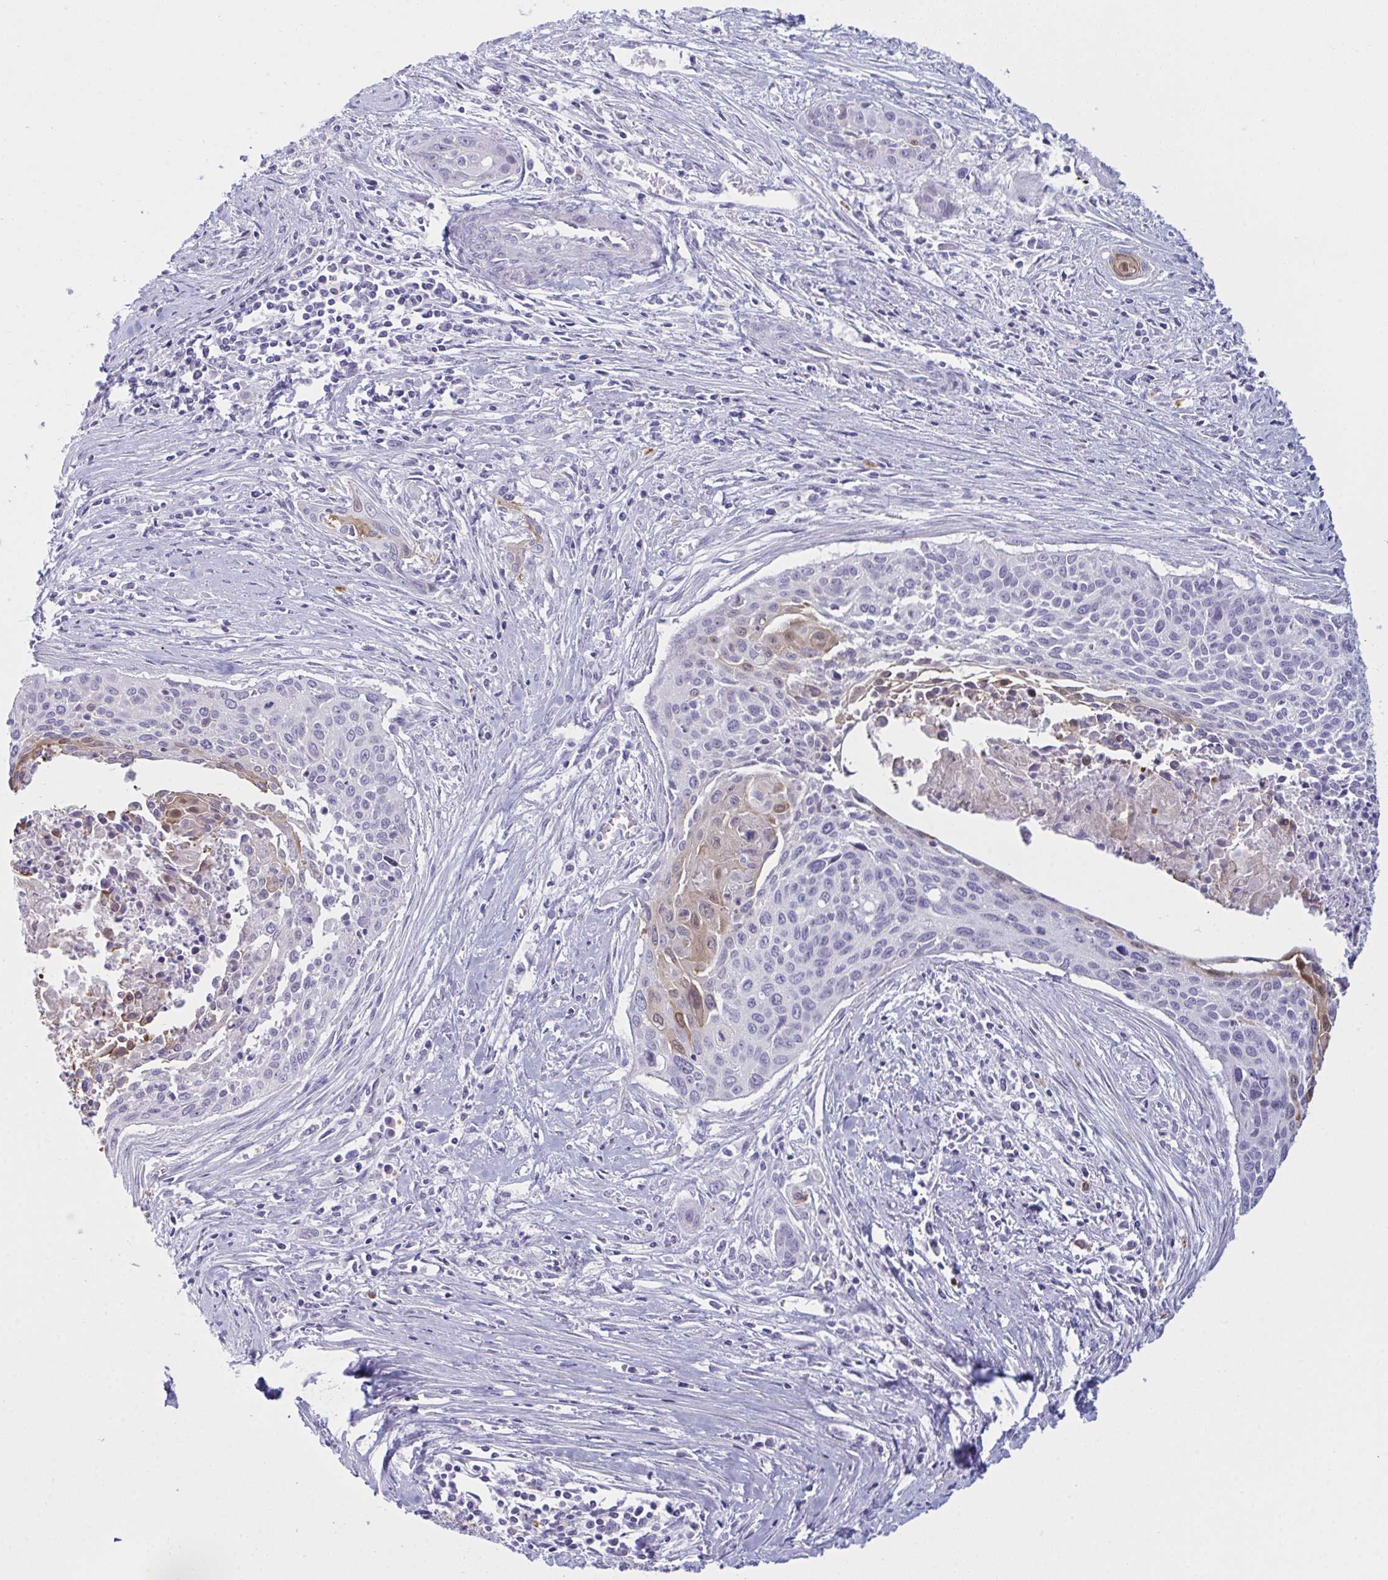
{"staining": {"intensity": "weak", "quantity": "<25%", "location": "nuclear"}, "tissue": "cervical cancer", "cell_type": "Tumor cells", "image_type": "cancer", "snomed": [{"axis": "morphology", "description": "Squamous cell carcinoma, NOS"}, {"axis": "topography", "description": "Cervix"}], "caption": "Human cervical squamous cell carcinoma stained for a protein using immunohistochemistry (IHC) reveals no expression in tumor cells.", "gene": "ZNF684", "patient": {"sex": "female", "age": 55}}